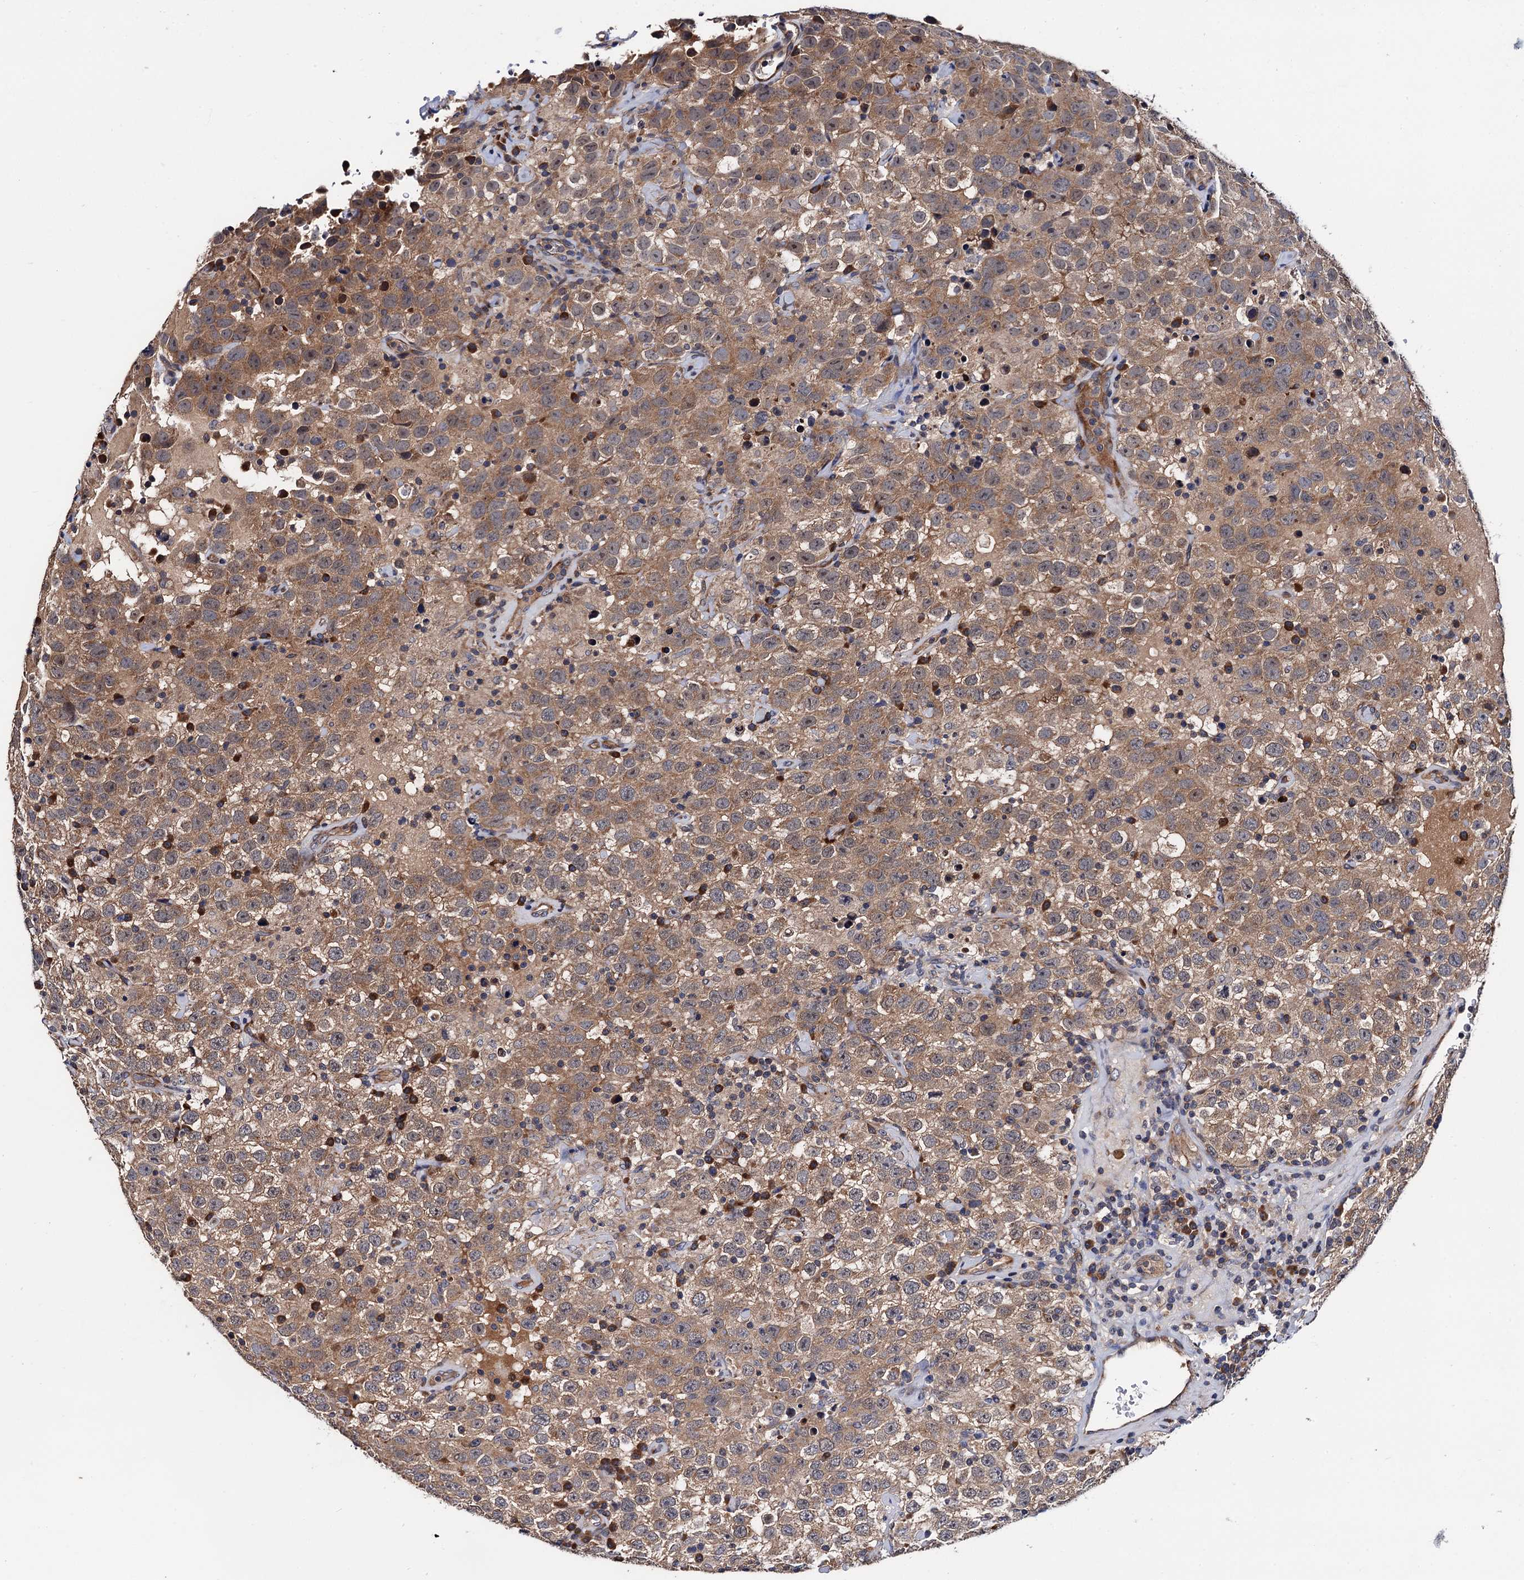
{"staining": {"intensity": "moderate", "quantity": ">75%", "location": "cytoplasmic/membranous"}, "tissue": "testis cancer", "cell_type": "Tumor cells", "image_type": "cancer", "snomed": [{"axis": "morphology", "description": "Seminoma, NOS"}, {"axis": "topography", "description": "Testis"}], "caption": "Seminoma (testis) was stained to show a protein in brown. There is medium levels of moderate cytoplasmic/membranous positivity in approximately >75% of tumor cells.", "gene": "TRMT112", "patient": {"sex": "male", "age": 41}}